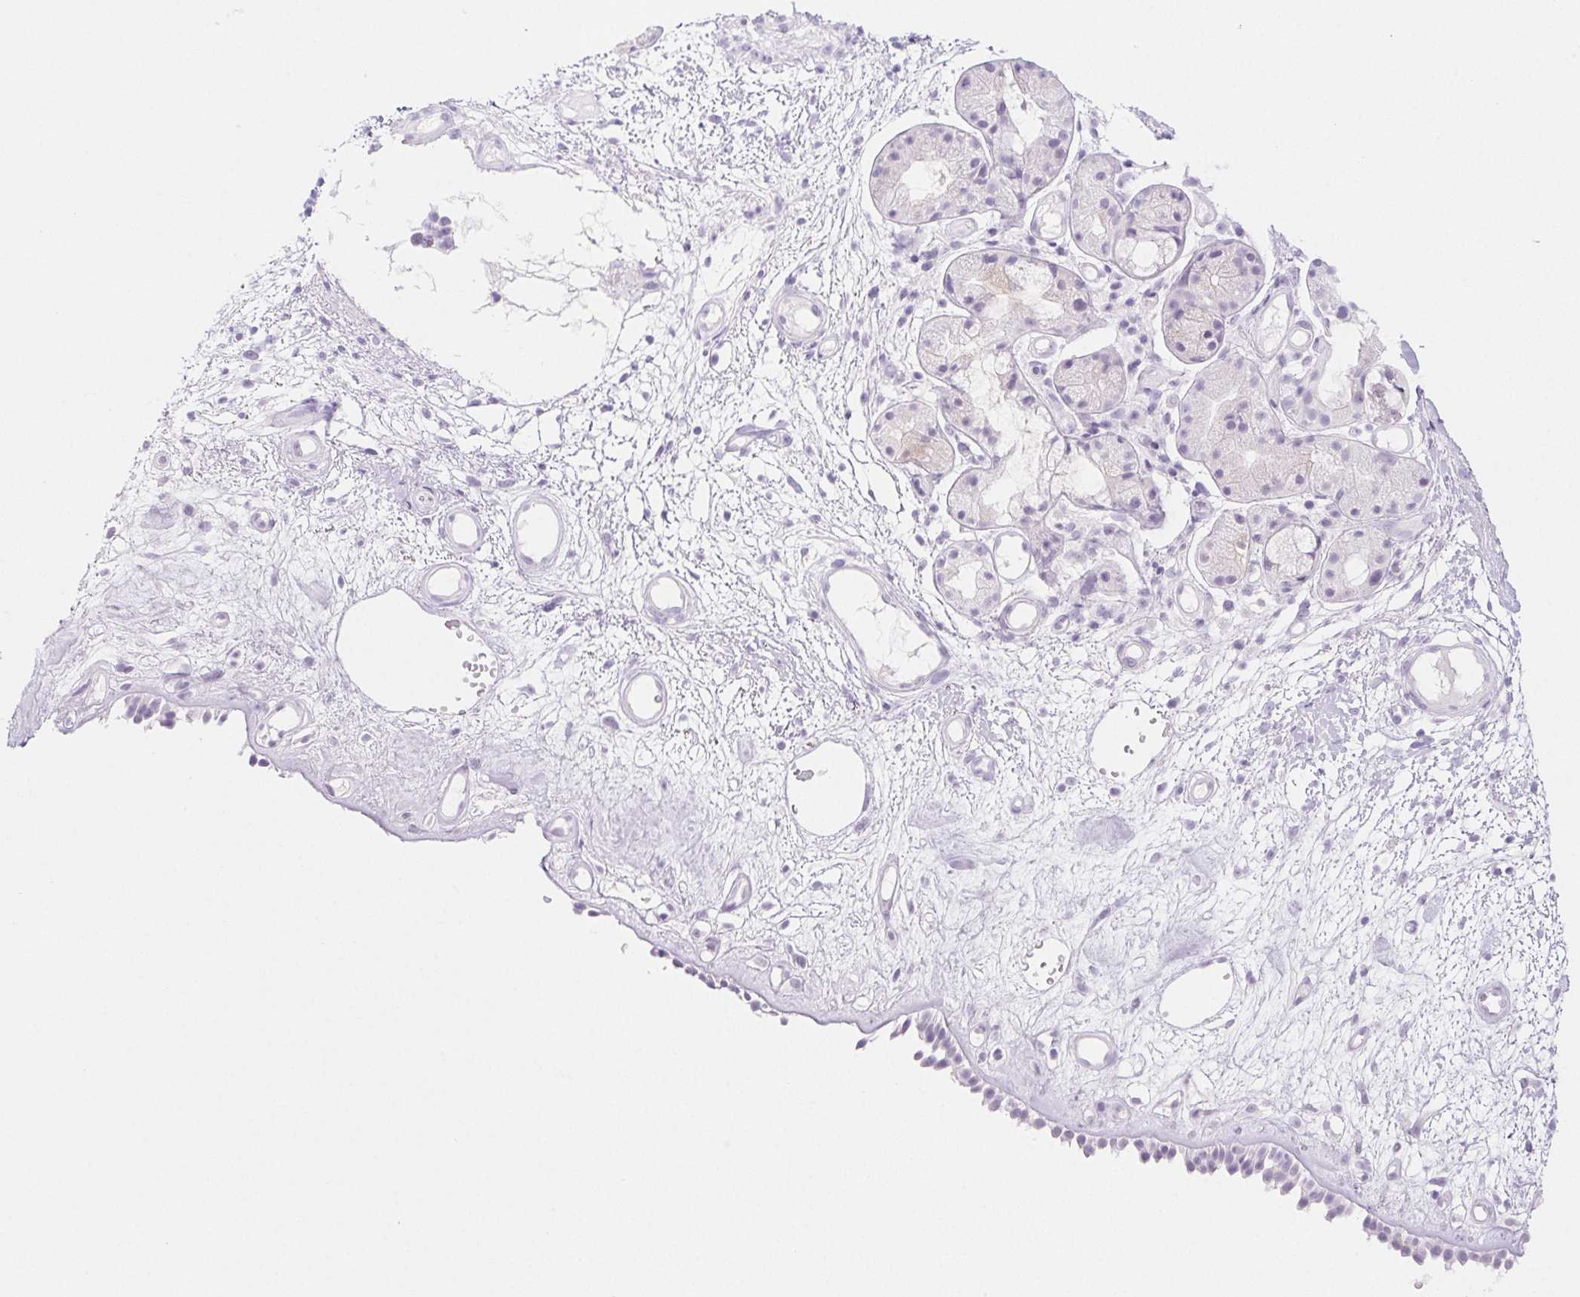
{"staining": {"intensity": "negative", "quantity": "none", "location": "none"}, "tissue": "nasopharynx", "cell_type": "Respiratory epithelial cells", "image_type": "normal", "snomed": [{"axis": "morphology", "description": "Normal tissue, NOS"}, {"axis": "morphology", "description": "Inflammation, NOS"}, {"axis": "topography", "description": "Nasopharynx"}], "caption": "The micrograph displays no significant positivity in respiratory epithelial cells of nasopharynx. (Immunohistochemistry (ihc), brightfield microscopy, high magnification).", "gene": "PI3", "patient": {"sex": "male", "age": 54}}